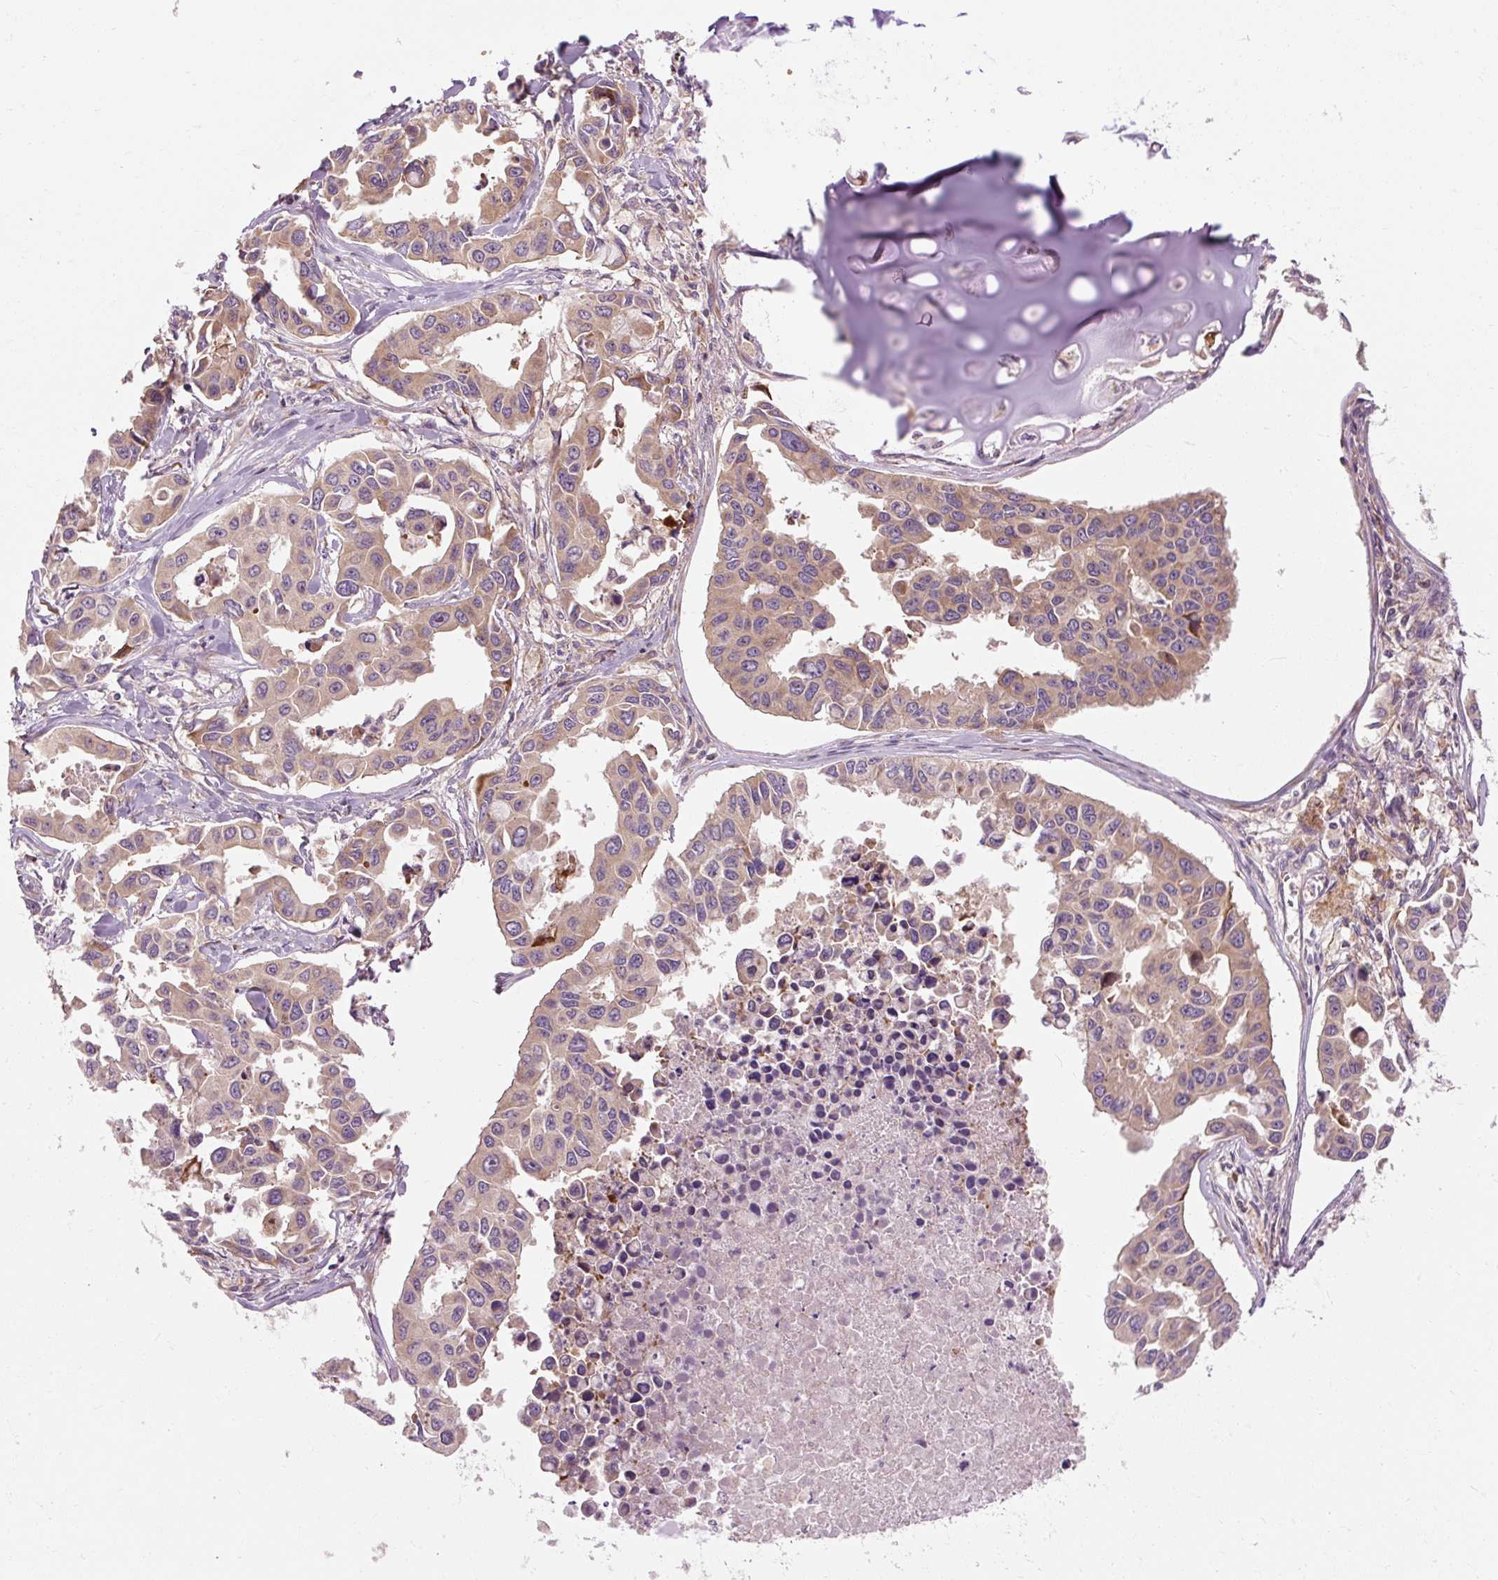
{"staining": {"intensity": "weak", "quantity": "25%-75%", "location": "cytoplasmic/membranous"}, "tissue": "lung cancer", "cell_type": "Tumor cells", "image_type": "cancer", "snomed": [{"axis": "morphology", "description": "Adenocarcinoma, NOS"}, {"axis": "topography", "description": "Lung"}], "caption": "Protein staining displays weak cytoplasmic/membranous positivity in approximately 25%-75% of tumor cells in lung adenocarcinoma. Ihc stains the protein in brown and the nuclei are stained blue.", "gene": "PRSS48", "patient": {"sex": "male", "age": 64}}